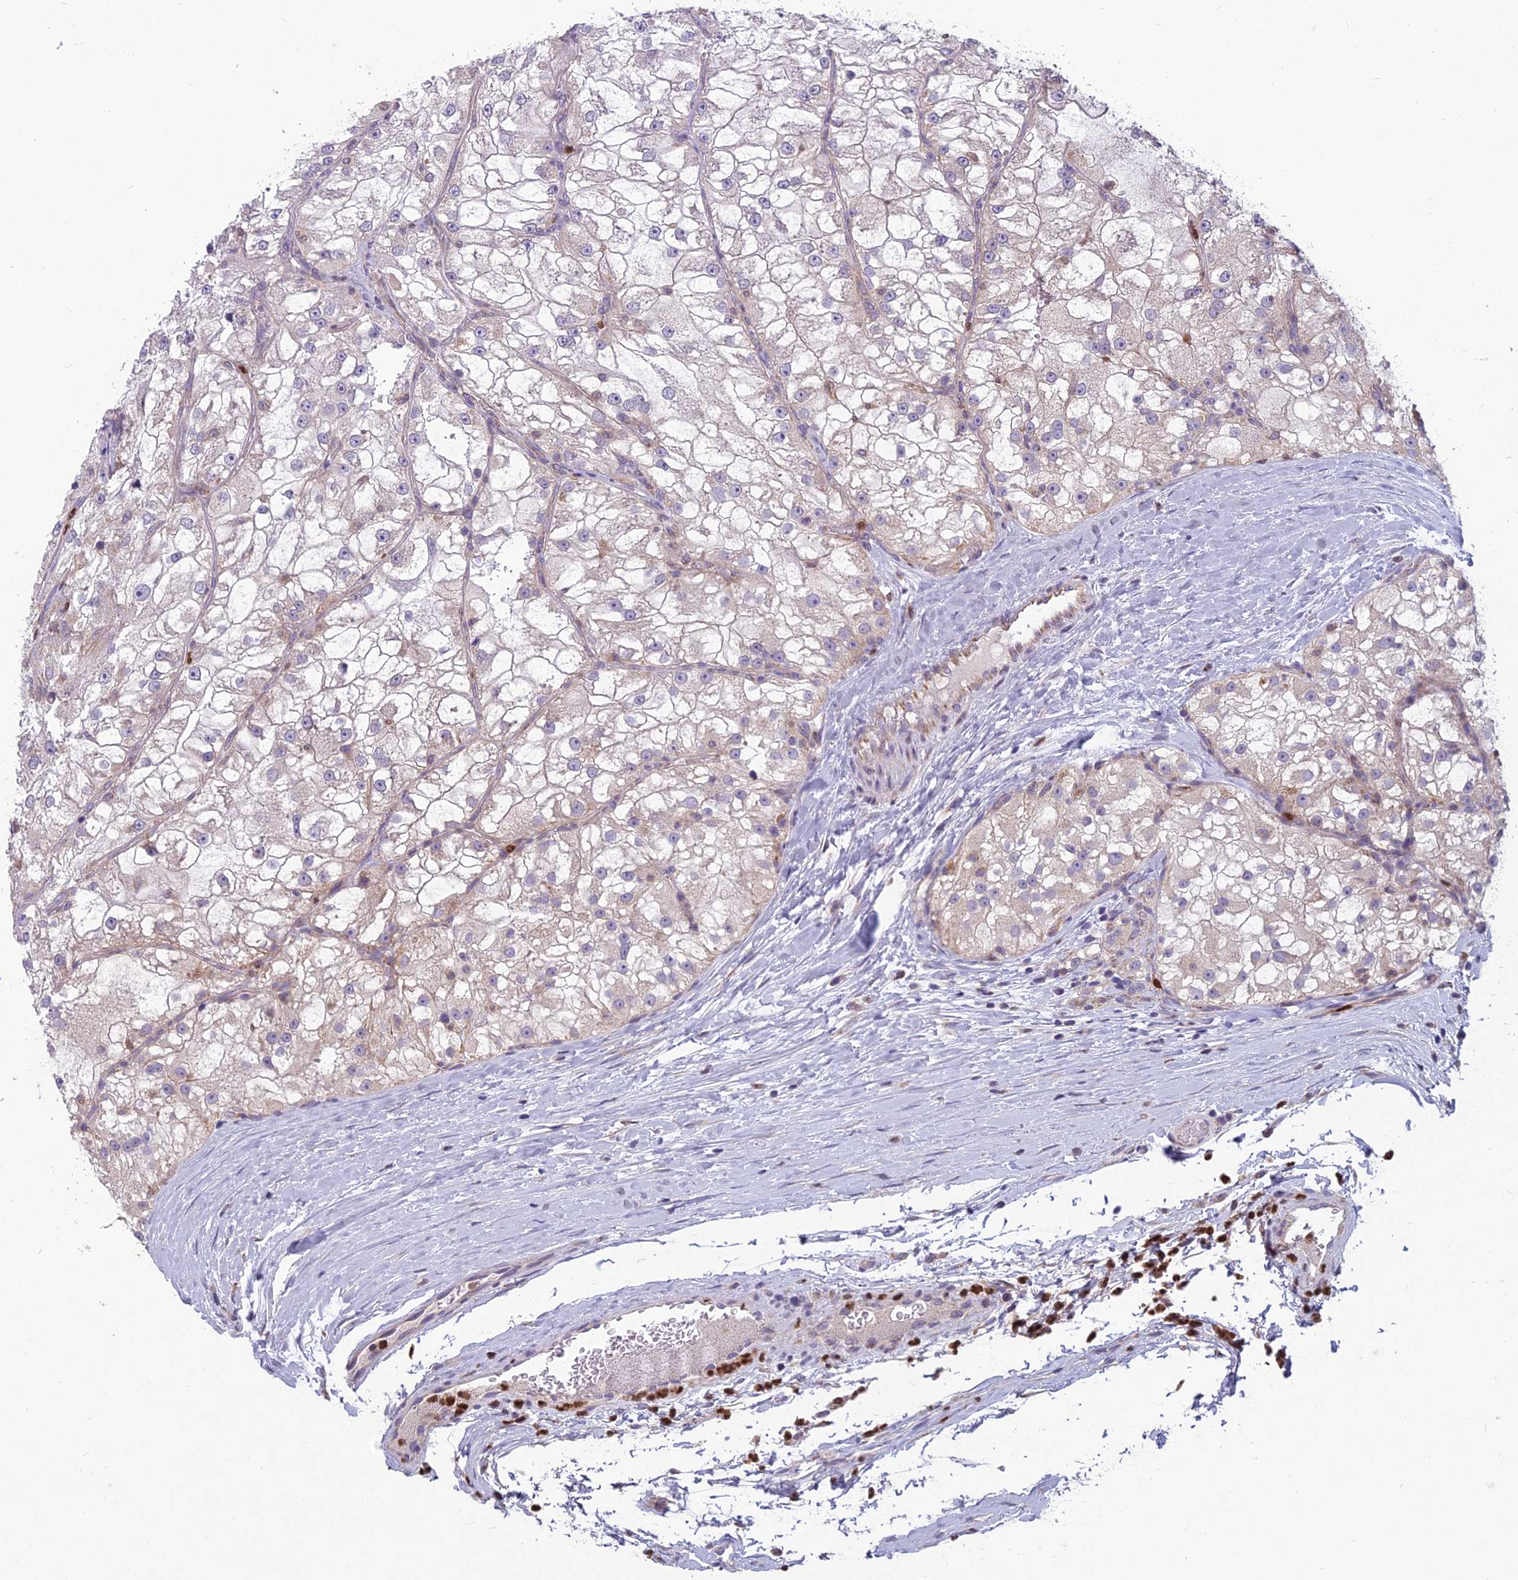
{"staining": {"intensity": "negative", "quantity": "none", "location": "none"}, "tissue": "renal cancer", "cell_type": "Tumor cells", "image_type": "cancer", "snomed": [{"axis": "morphology", "description": "Adenocarcinoma, NOS"}, {"axis": "topography", "description": "Kidney"}], "caption": "The image reveals no staining of tumor cells in renal cancer. (DAB immunohistochemistry, high magnification).", "gene": "ENSG00000188897", "patient": {"sex": "female", "age": 72}}